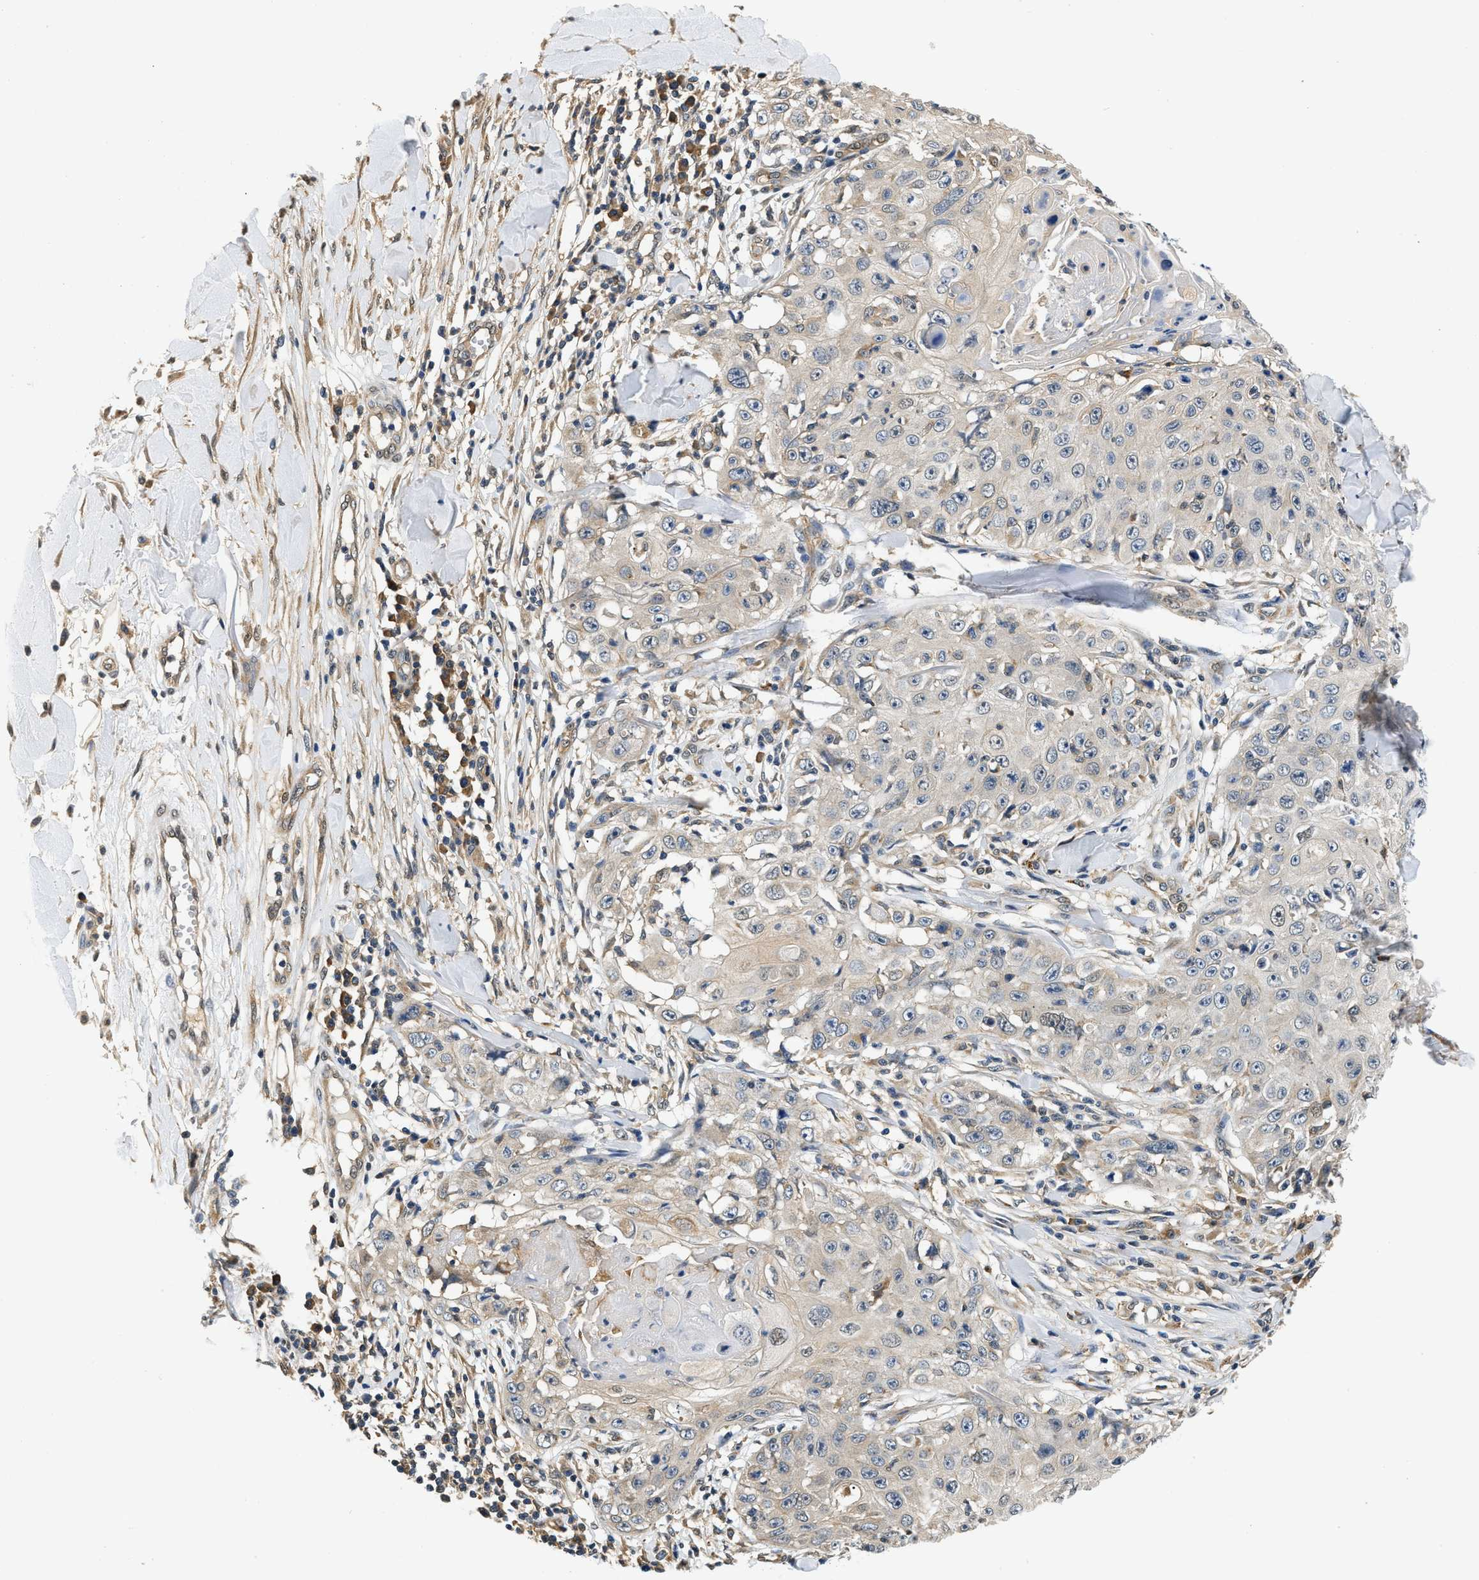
{"staining": {"intensity": "weak", "quantity": ">75%", "location": "cytoplasmic/membranous"}, "tissue": "skin cancer", "cell_type": "Tumor cells", "image_type": "cancer", "snomed": [{"axis": "morphology", "description": "Squamous cell carcinoma, NOS"}, {"axis": "topography", "description": "Skin"}], "caption": "Skin squamous cell carcinoma was stained to show a protein in brown. There is low levels of weak cytoplasmic/membranous staining in approximately >75% of tumor cells.", "gene": "BCL7C", "patient": {"sex": "male", "age": 86}}